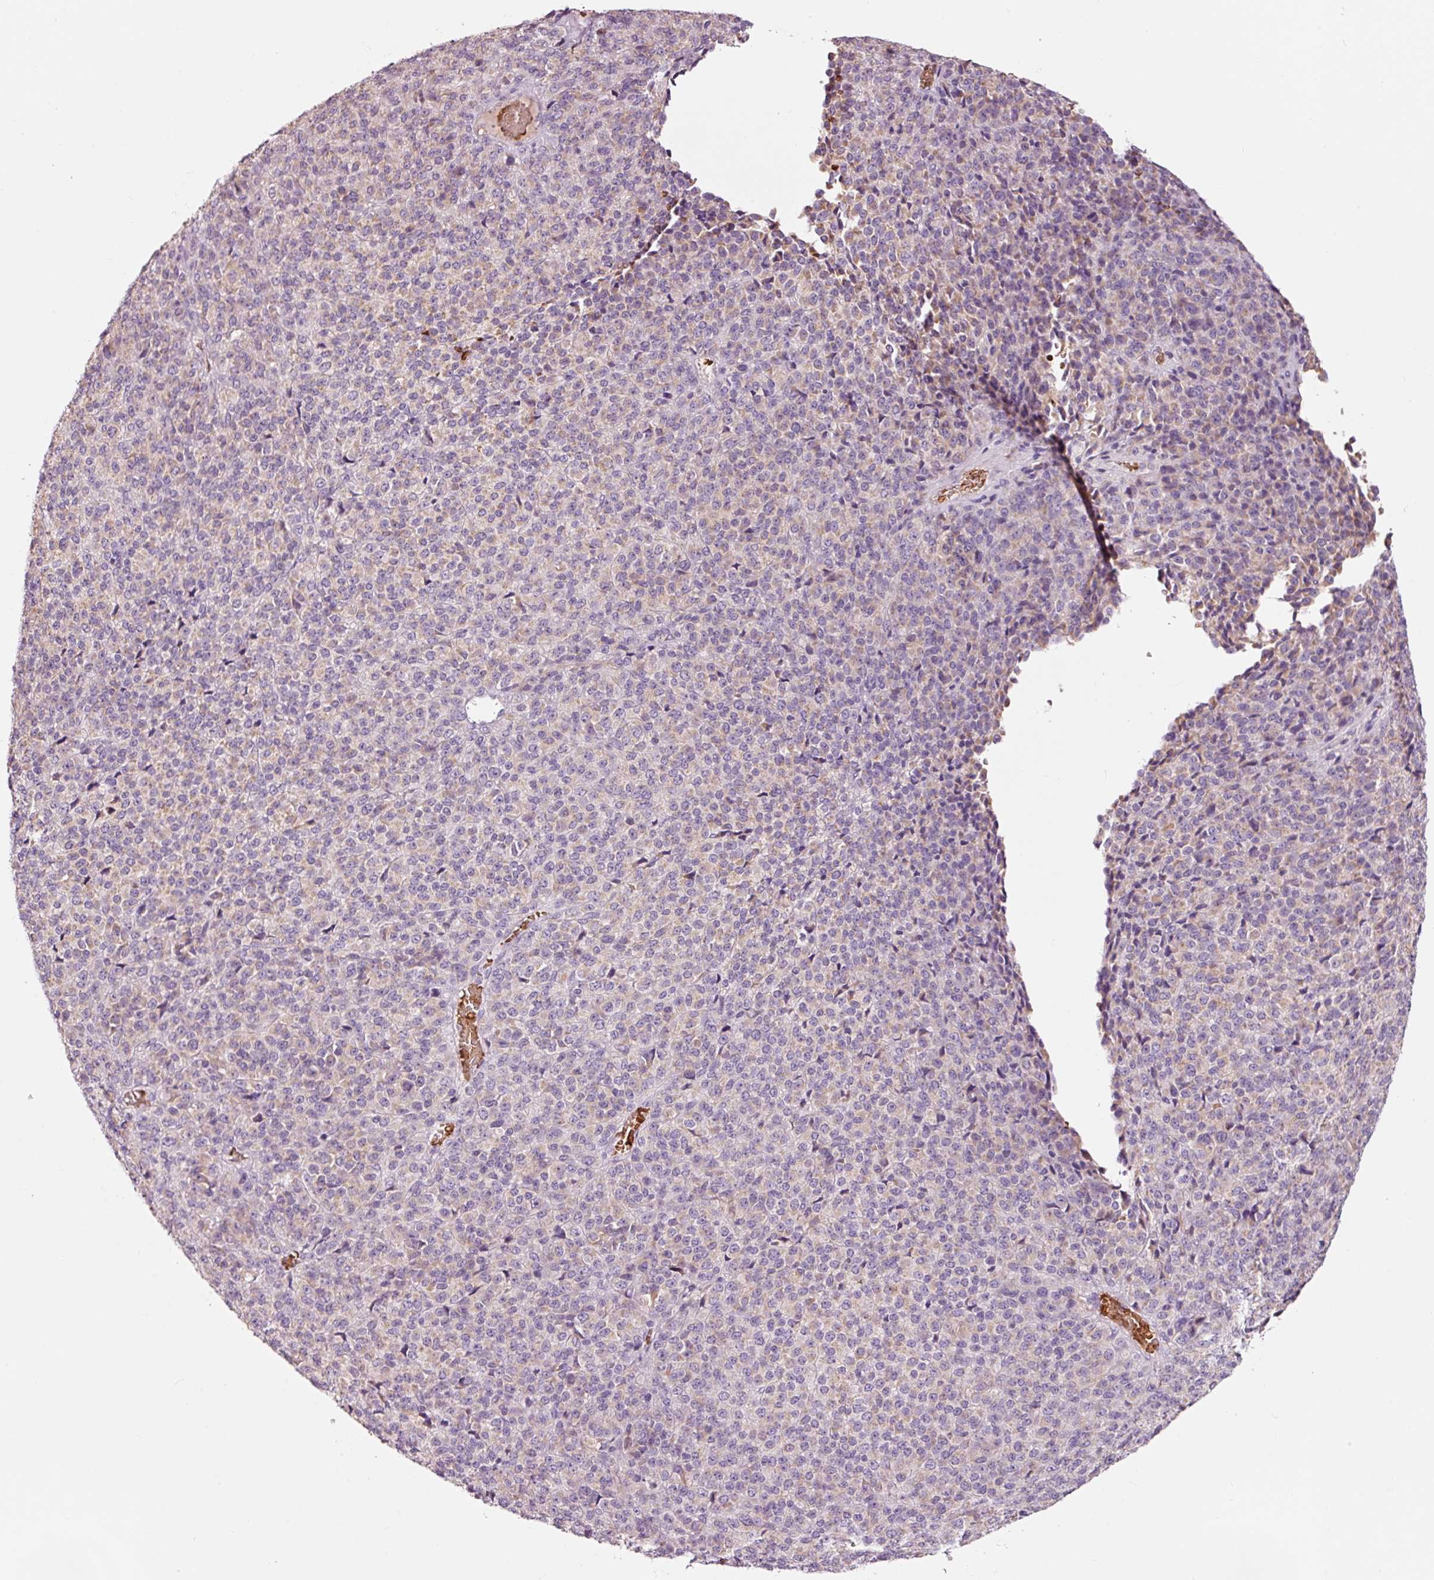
{"staining": {"intensity": "weak", "quantity": "25%-75%", "location": "cytoplasmic/membranous"}, "tissue": "melanoma", "cell_type": "Tumor cells", "image_type": "cancer", "snomed": [{"axis": "morphology", "description": "Malignant melanoma, Metastatic site"}, {"axis": "topography", "description": "Brain"}], "caption": "The histopathology image shows a brown stain indicating the presence of a protein in the cytoplasmic/membranous of tumor cells in melanoma. (IHC, brightfield microscopy, high magnification).", "gene": "LDHAL6B", "patient": {"sex": "female", "age": 56}}